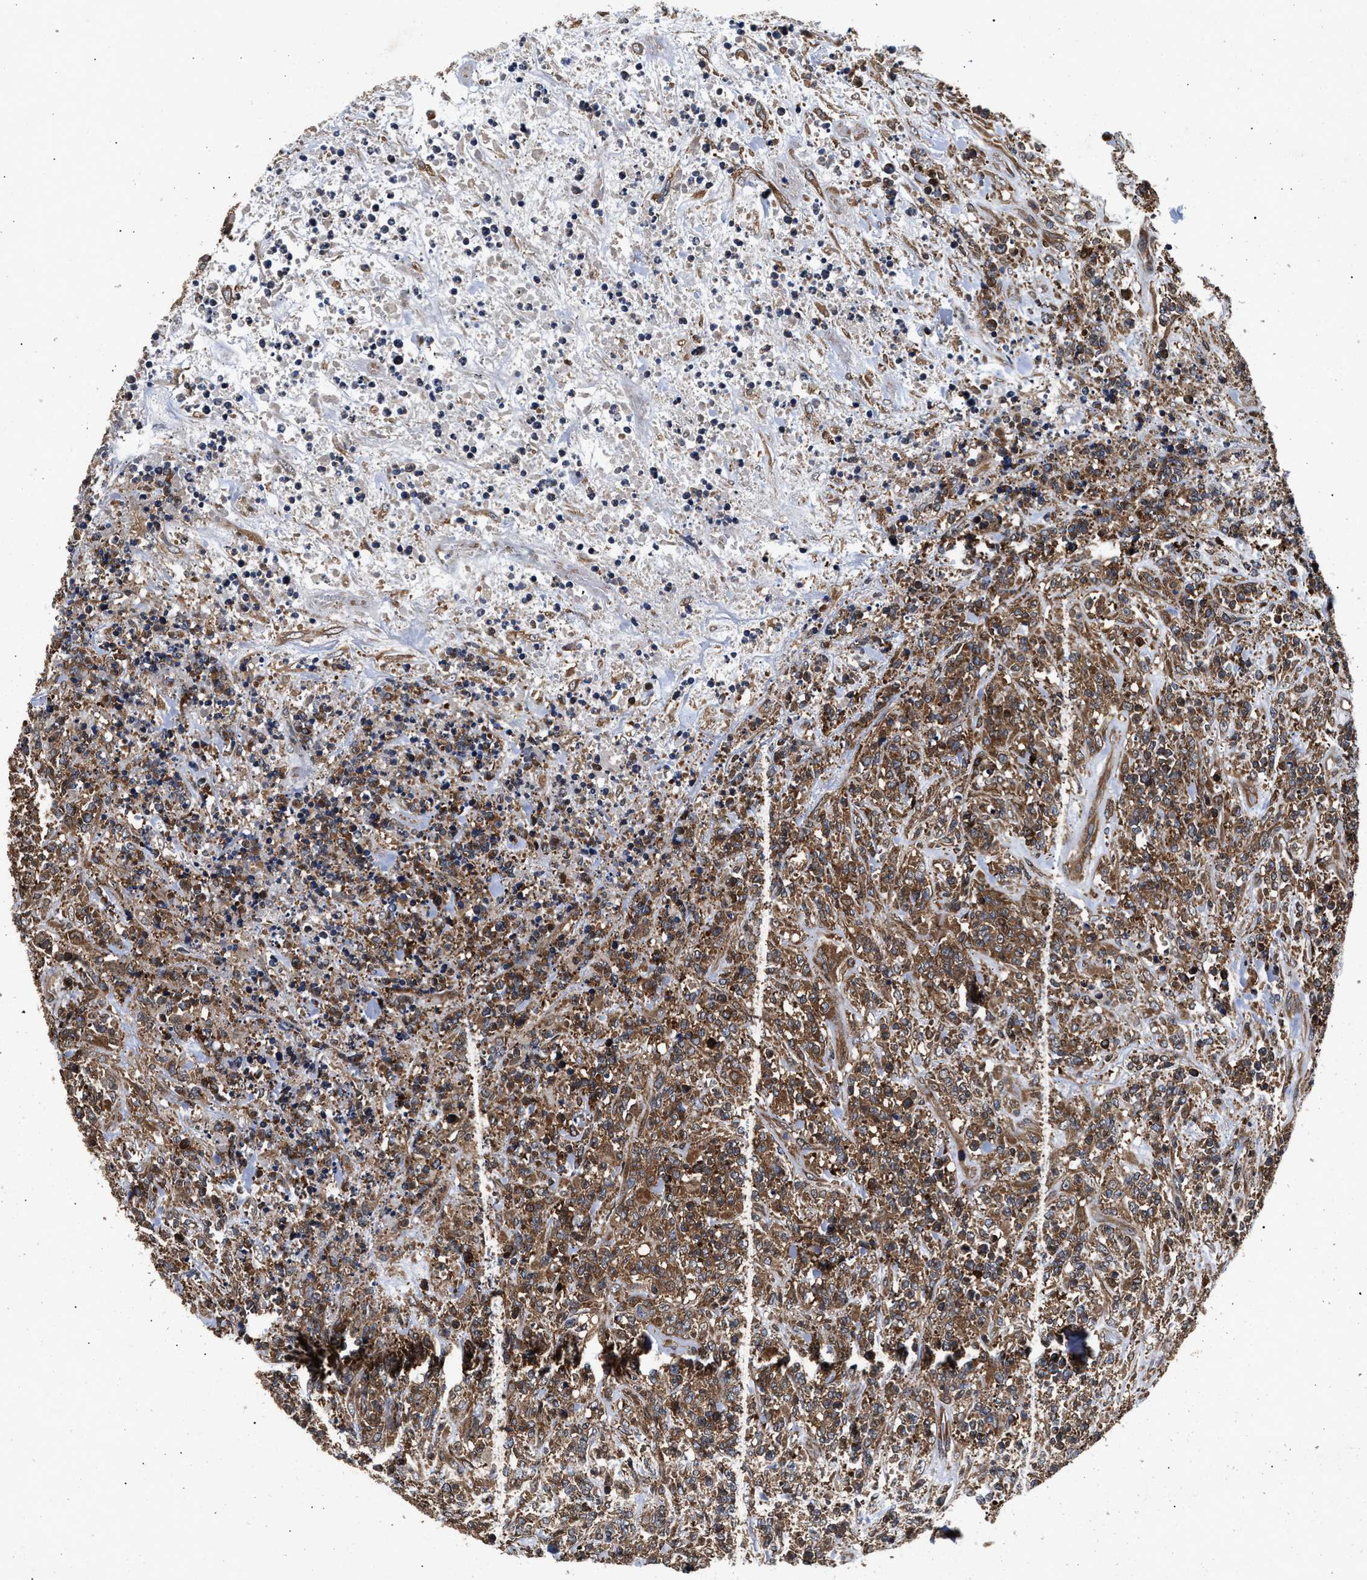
{"staining": {"intensity": "moderate", "quantity": ">75%", "location": "cytoplasmic/membranous"}, "tissue": "lymphoma", "cell_type": "Tumor cells", "image_type": "cancer", "snomed": [{"axis": "morphology", "description": "Malignant lymphoma, non-Hodgkin's type, High grade"}, {"axis": "topography", "description": "Soft tissue"}], "caption": "IHC staining of high-grade malignant lymphoma, non-Hodgkin's type, which exhibits medium levels of moderate cytoplasmic/membranous positivity in about >75% of tumor cells indicating moderate cytoplasmic/membranous protein staining. The staining was performed using DAB (brown) for protein detection and nuclei were counterstained in hematoxylin (blue).", "gene": "NFKB2", "patient": {"sex": "male", "age": 18}}